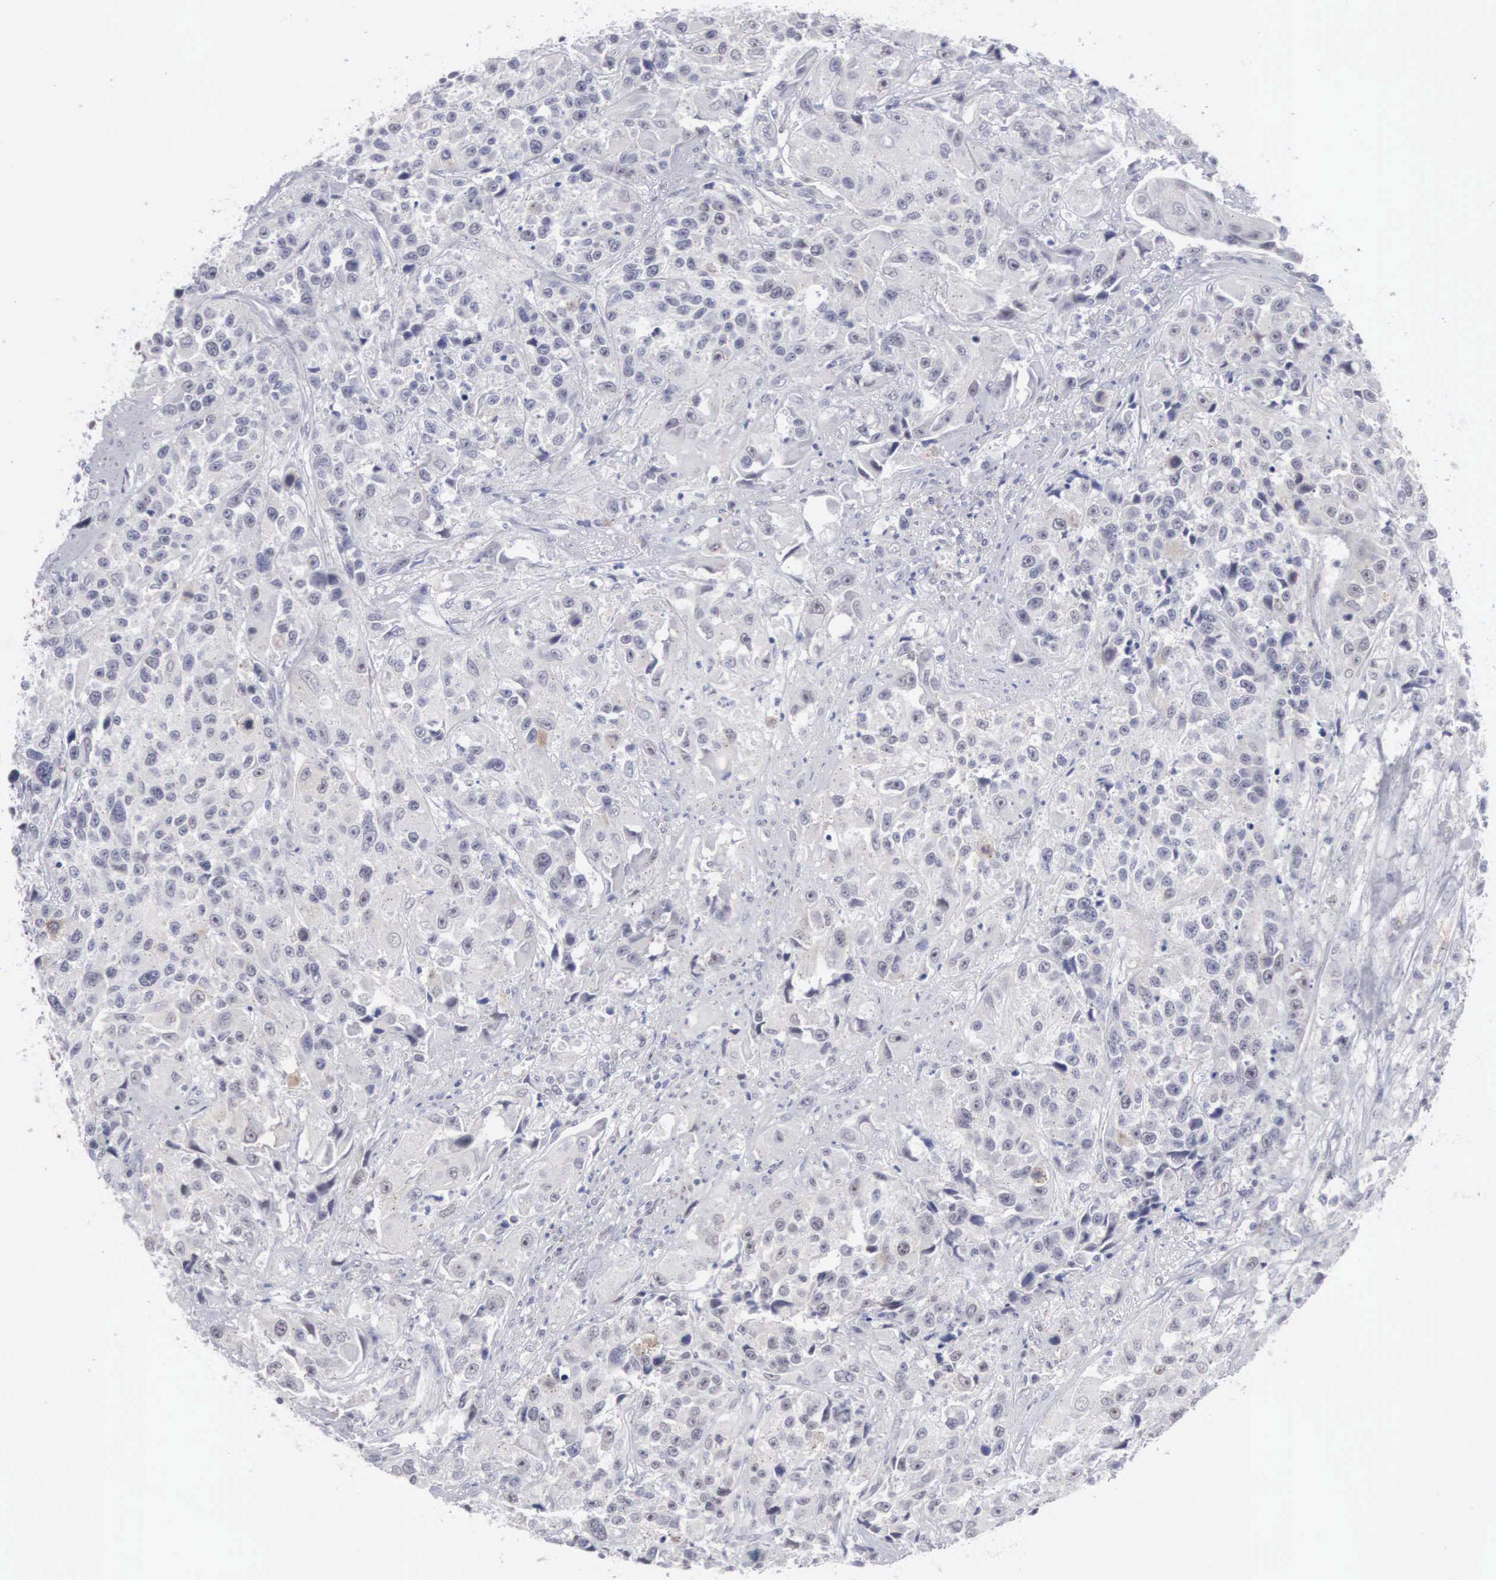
{"staining": {"intensity": "negative", "quantity": "none", "location": "none"}, "tissue": "urothelial cancer", "cell_type": "Tumor cells", "image_type": "cancer", "snomed": [{"axis": "morphology", "description": "Urothelial carcinoma, High grade"}, {"axis": "topography", "description": "Urinary bladder"}], "caption": "Micrograph shows no significant protein expression in tumor cells of urothelial carcinoma (high-grade). (Stains: DAB (3,3'-diaminobenzidine) immunohistochemistry with hematoxylin counter stain, Microscopy: brightfield microscopy at high magnification).", "gene": "MNAT1", "patient": {"sex": "female", "age": 81}}